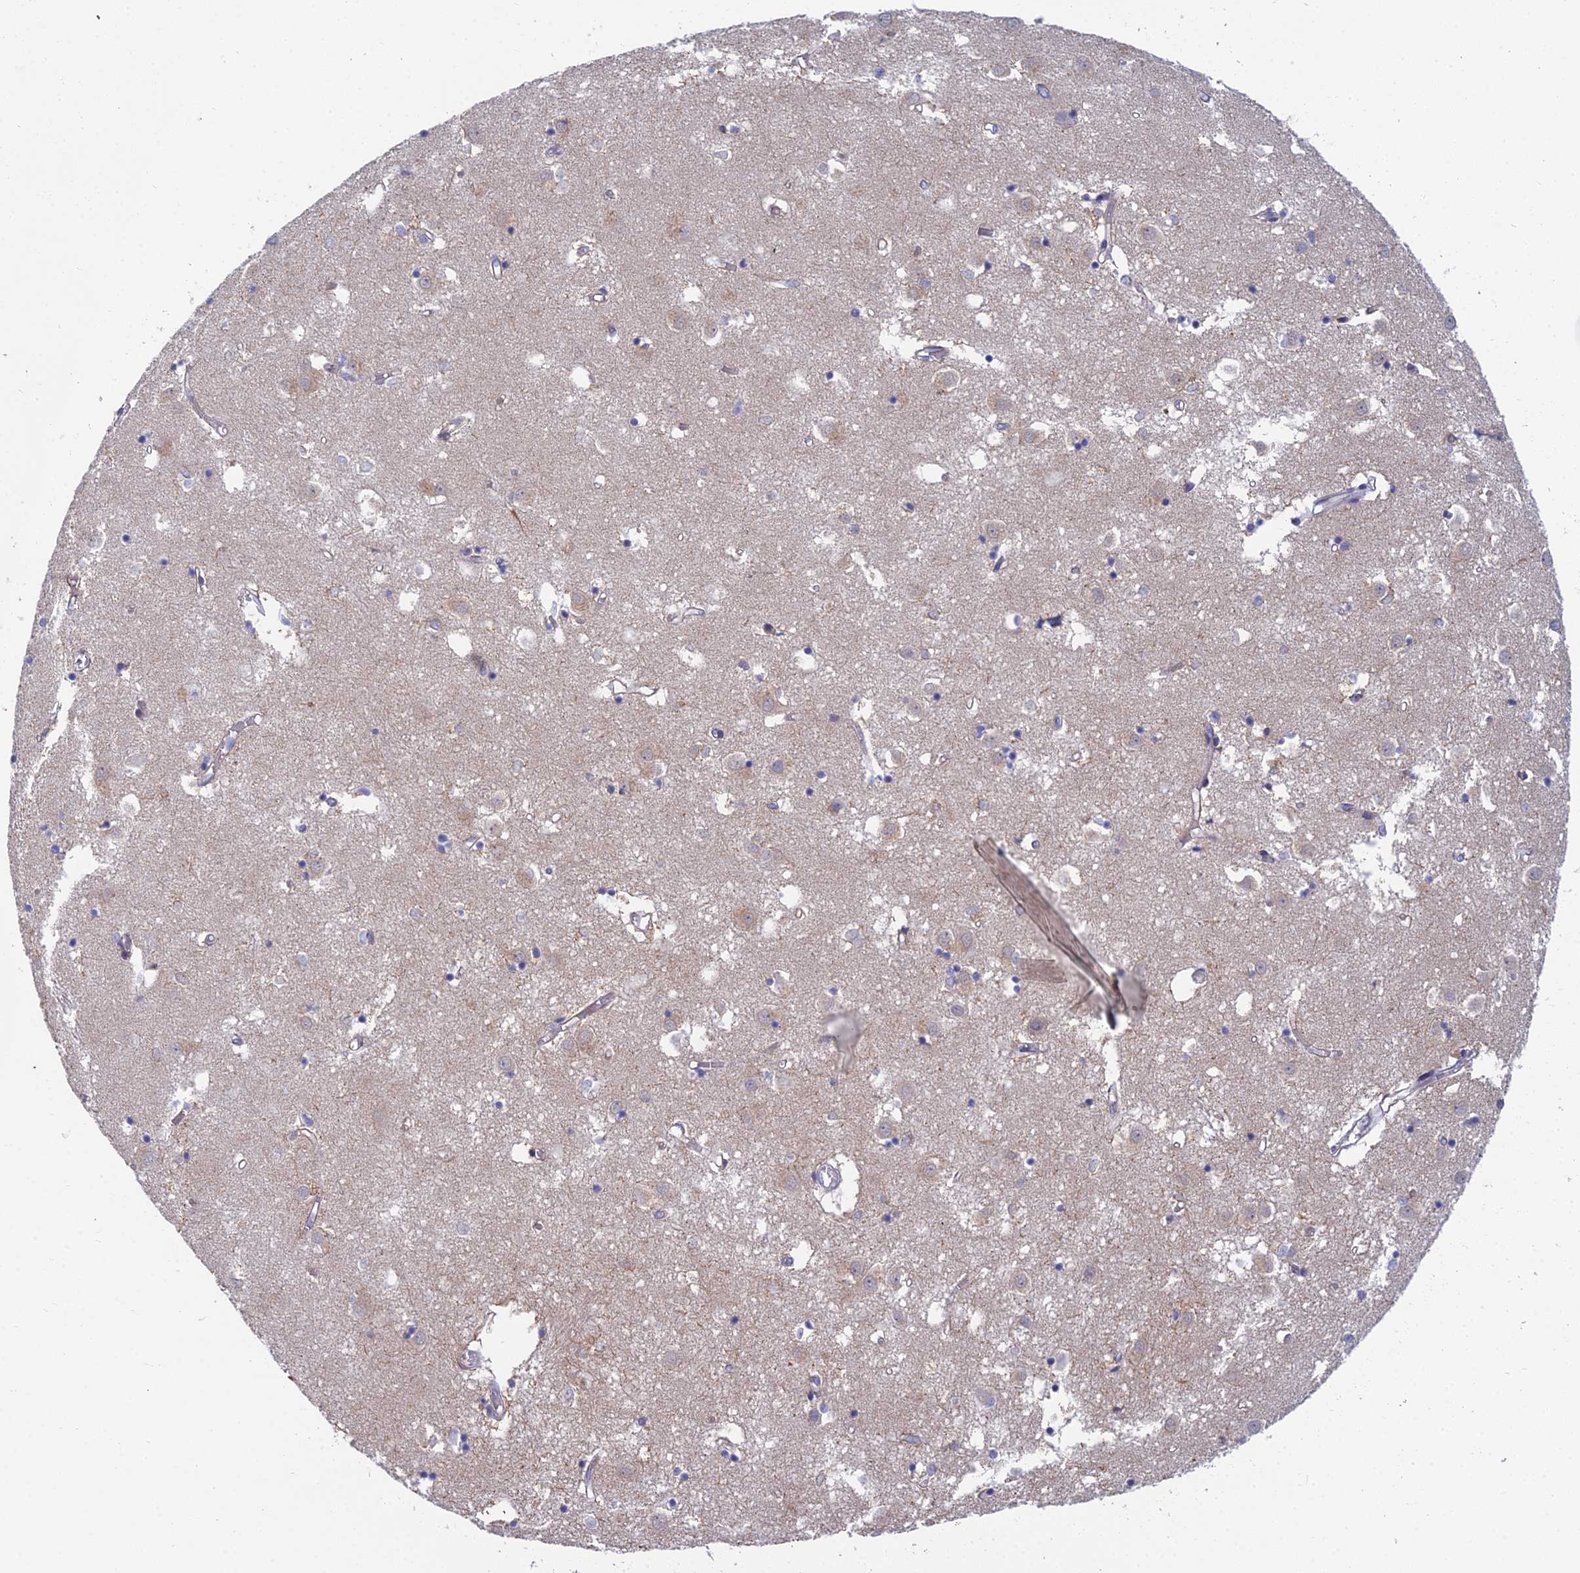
{"staining": {"intensity": "weak", "quantity": "<25%", "location": "cytoplasmic/membranous"}, "tissue": "caudate", "cell_type": "Glial cells", "image_type": "normal", "snomed": [{"axis": "morphology", "description": "Normal tissue, NOS"}, {"axis": "topography", "description": "Lateral ventricle wall"}], "caption": "Normal caudate was stained to show a protein in brown. There is no significant expression in glial cells. (Brightfield microscopy of DAB (3,3'-diaminobenzidine) immunohistochemistry (IHC) at high magnification).", "gene": "METTL26", "patient": {"sex": "male", "age": 70}}